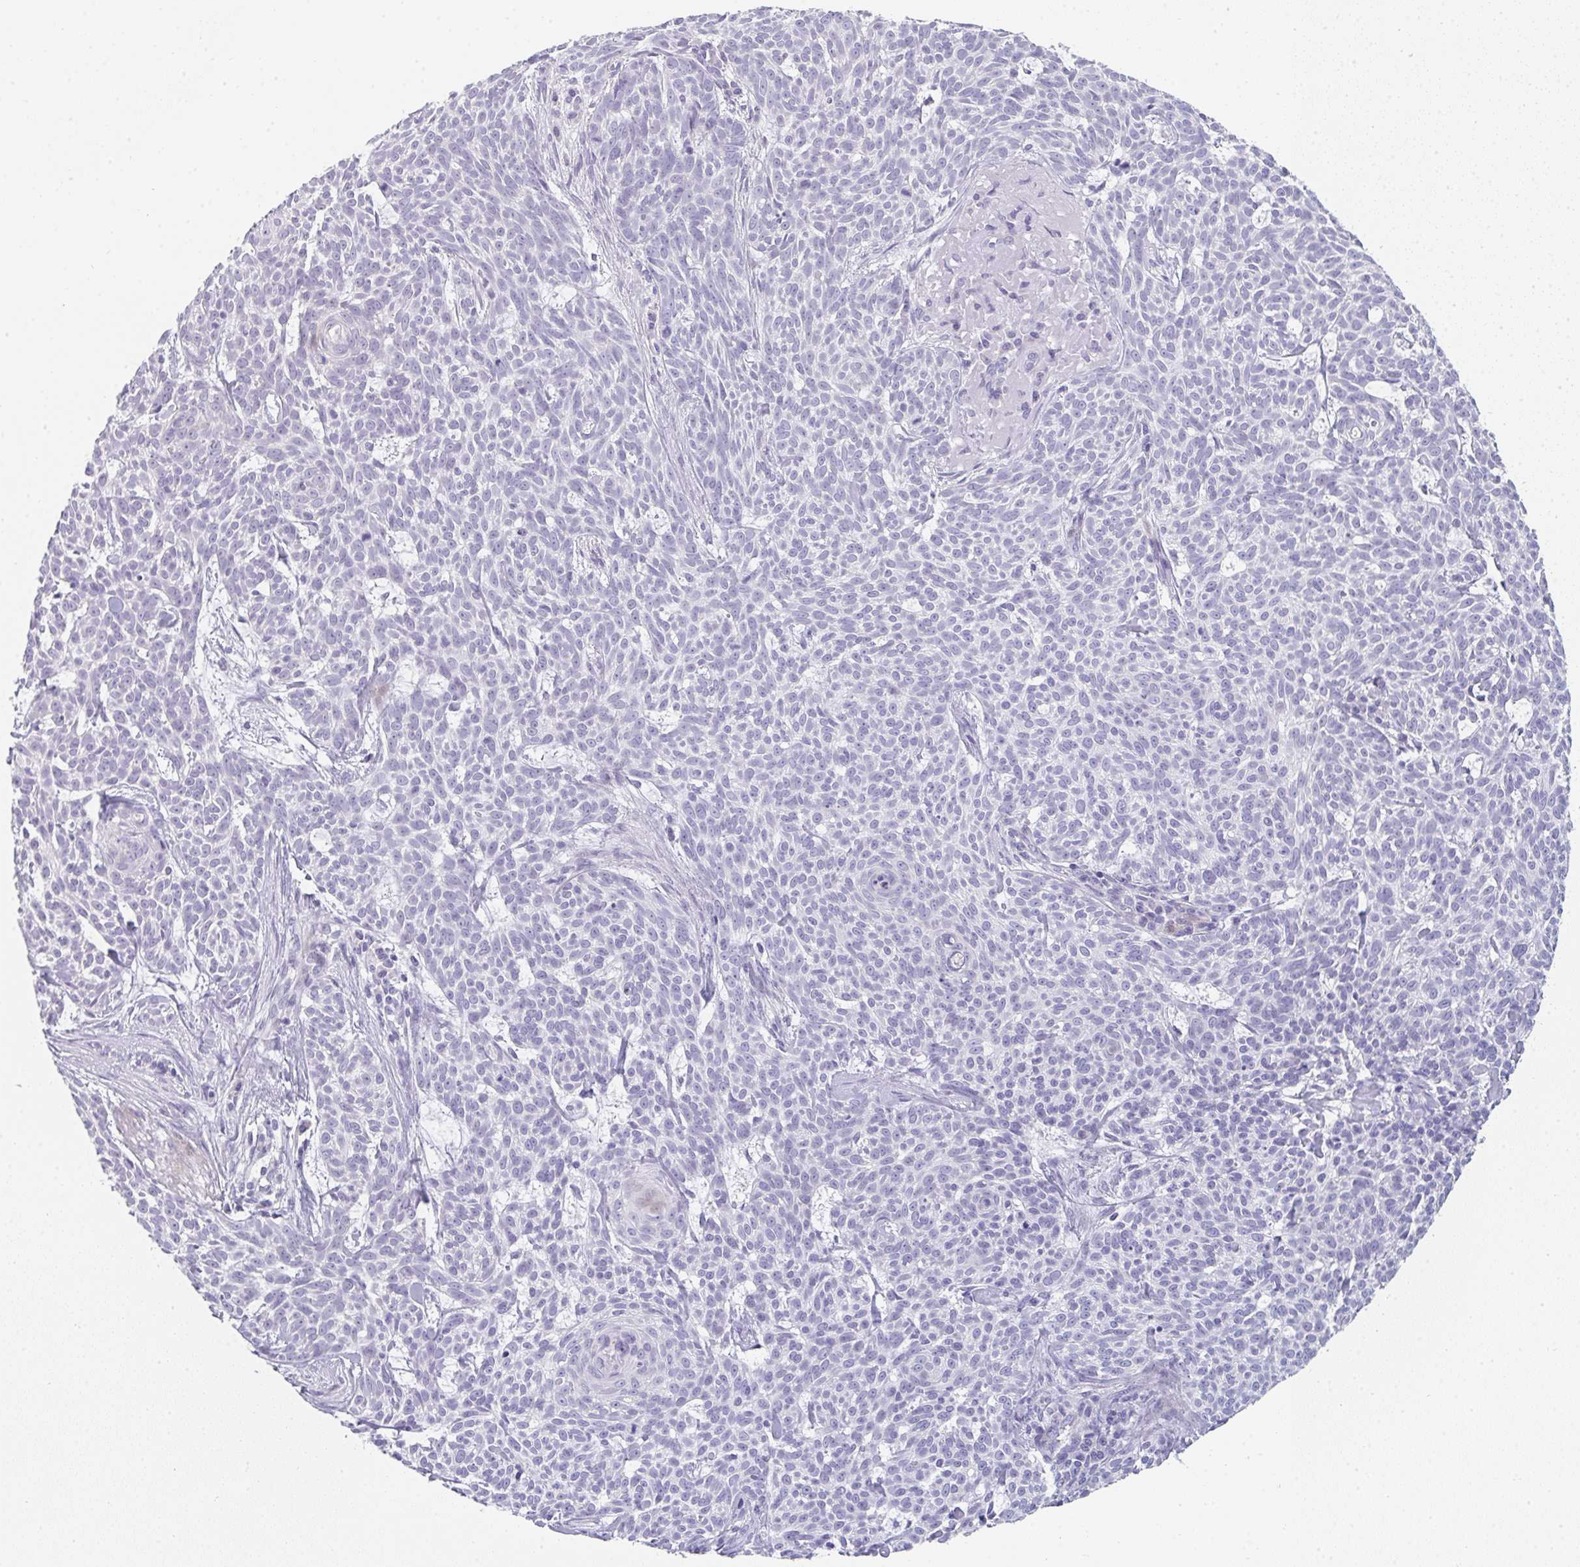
{"staining": {"intensity": "negative", "quantity": "none", "location": "none"}, "tissue": "skin cancer", "cell_type": "Tumor cells", "image_type": "cancer", "snomed": [{"axis": "morphology", "description": "Basal cell carcinoma"}, {"axis": "topography", "description": "Skin"}], "caption": "There is no significant expression in tumor cells of skin cancer.", "gene": "NEU2", "patient": {"sex": "female", "age": 93}}